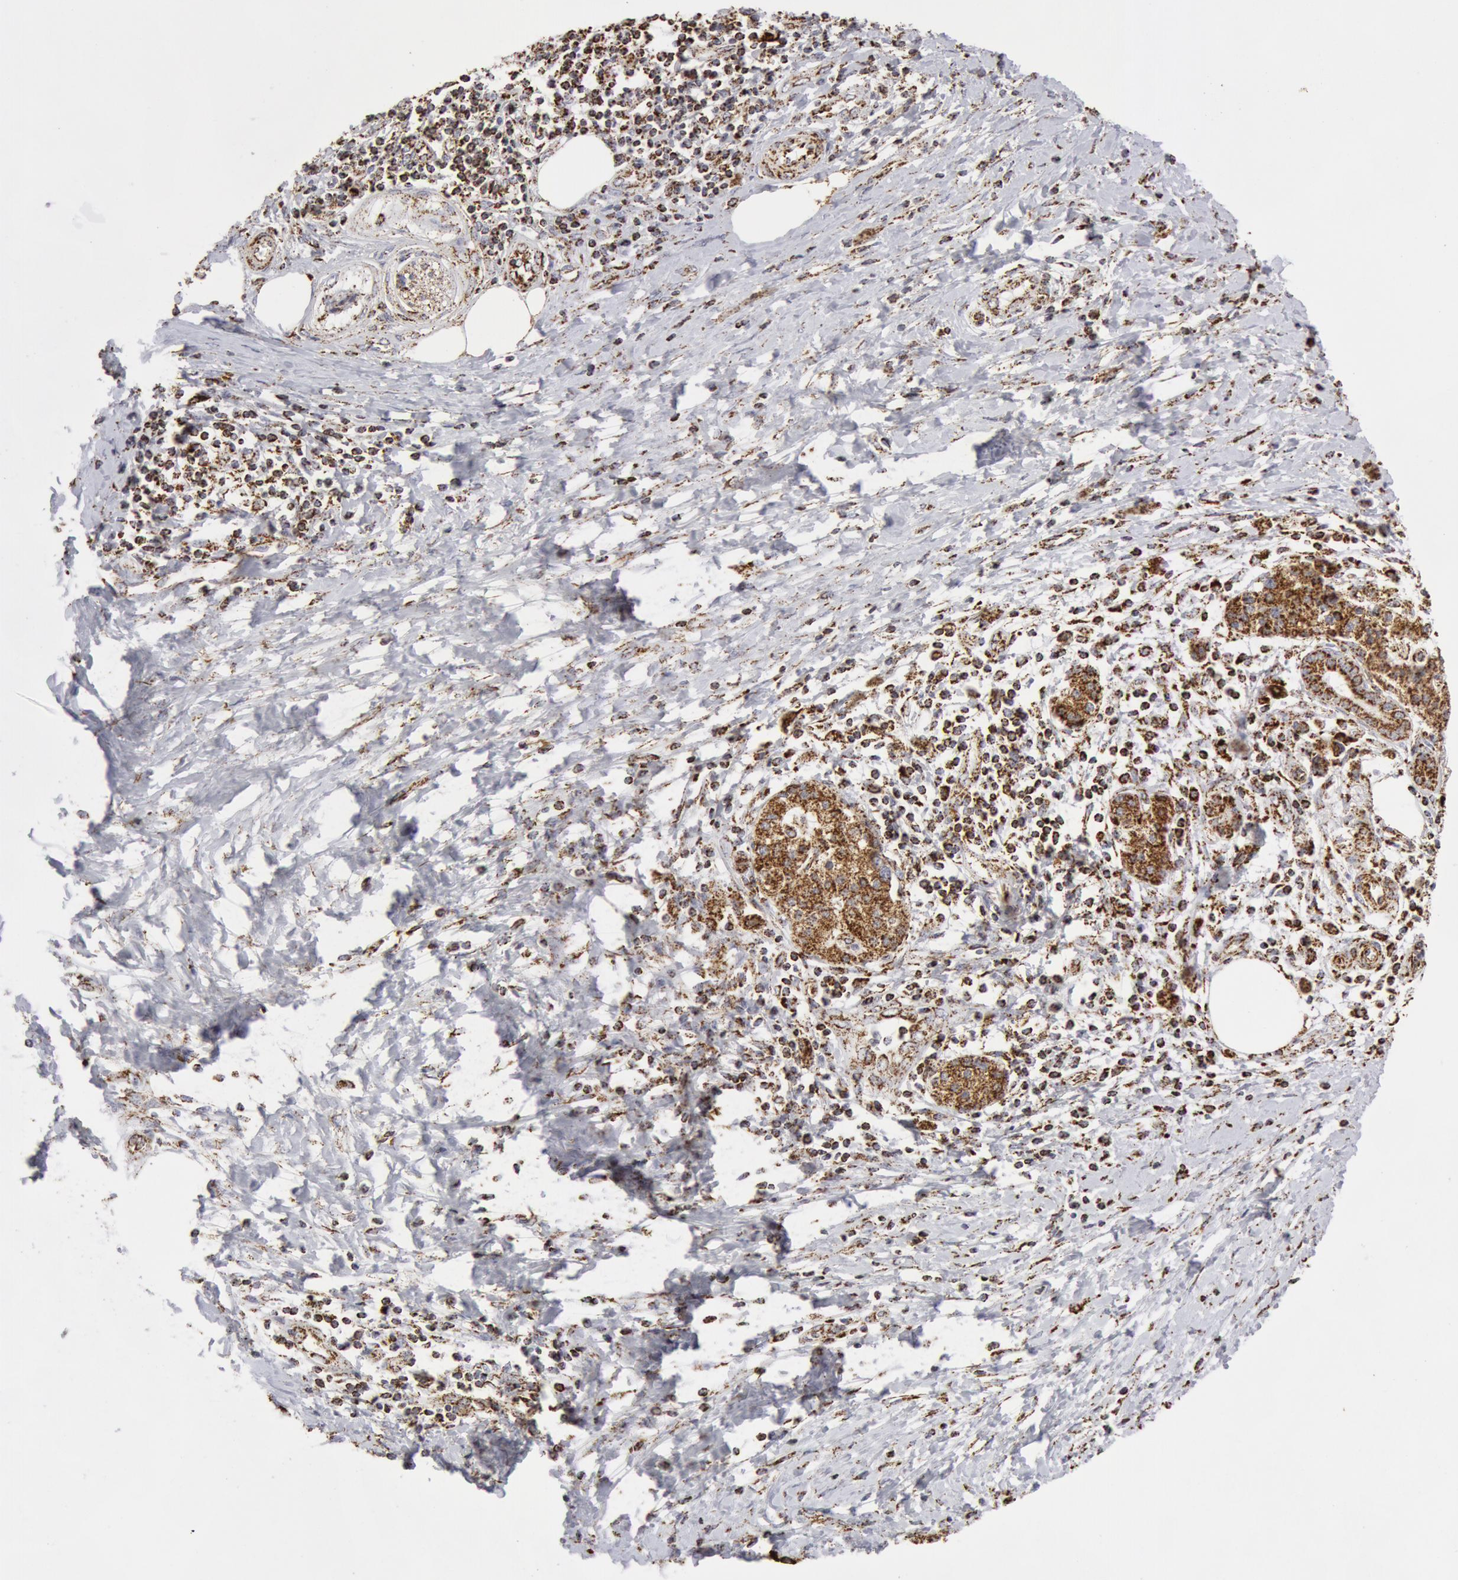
{"staining": {"intensity": "moderate", "quantity": "25%-75%", "location": "cytoplasmic/membranous"}, "tissue": "pancreatic cancer", "cell_type": "Tumor cells", "image_type": "cancer", "snomed": [{"axis": "morphology", "description": "Adenocarcinoma, NOS"}, {"axis": "topography", "description": "Pancreas"}], "caption": "Adenocarcinoma (pancreatic) stained for a protein shows moderate cytoplasmic/membranous positivity in tumor cells.", "gene": "ATP5F1B", "patient": {"sex": "female", "age": 66}}